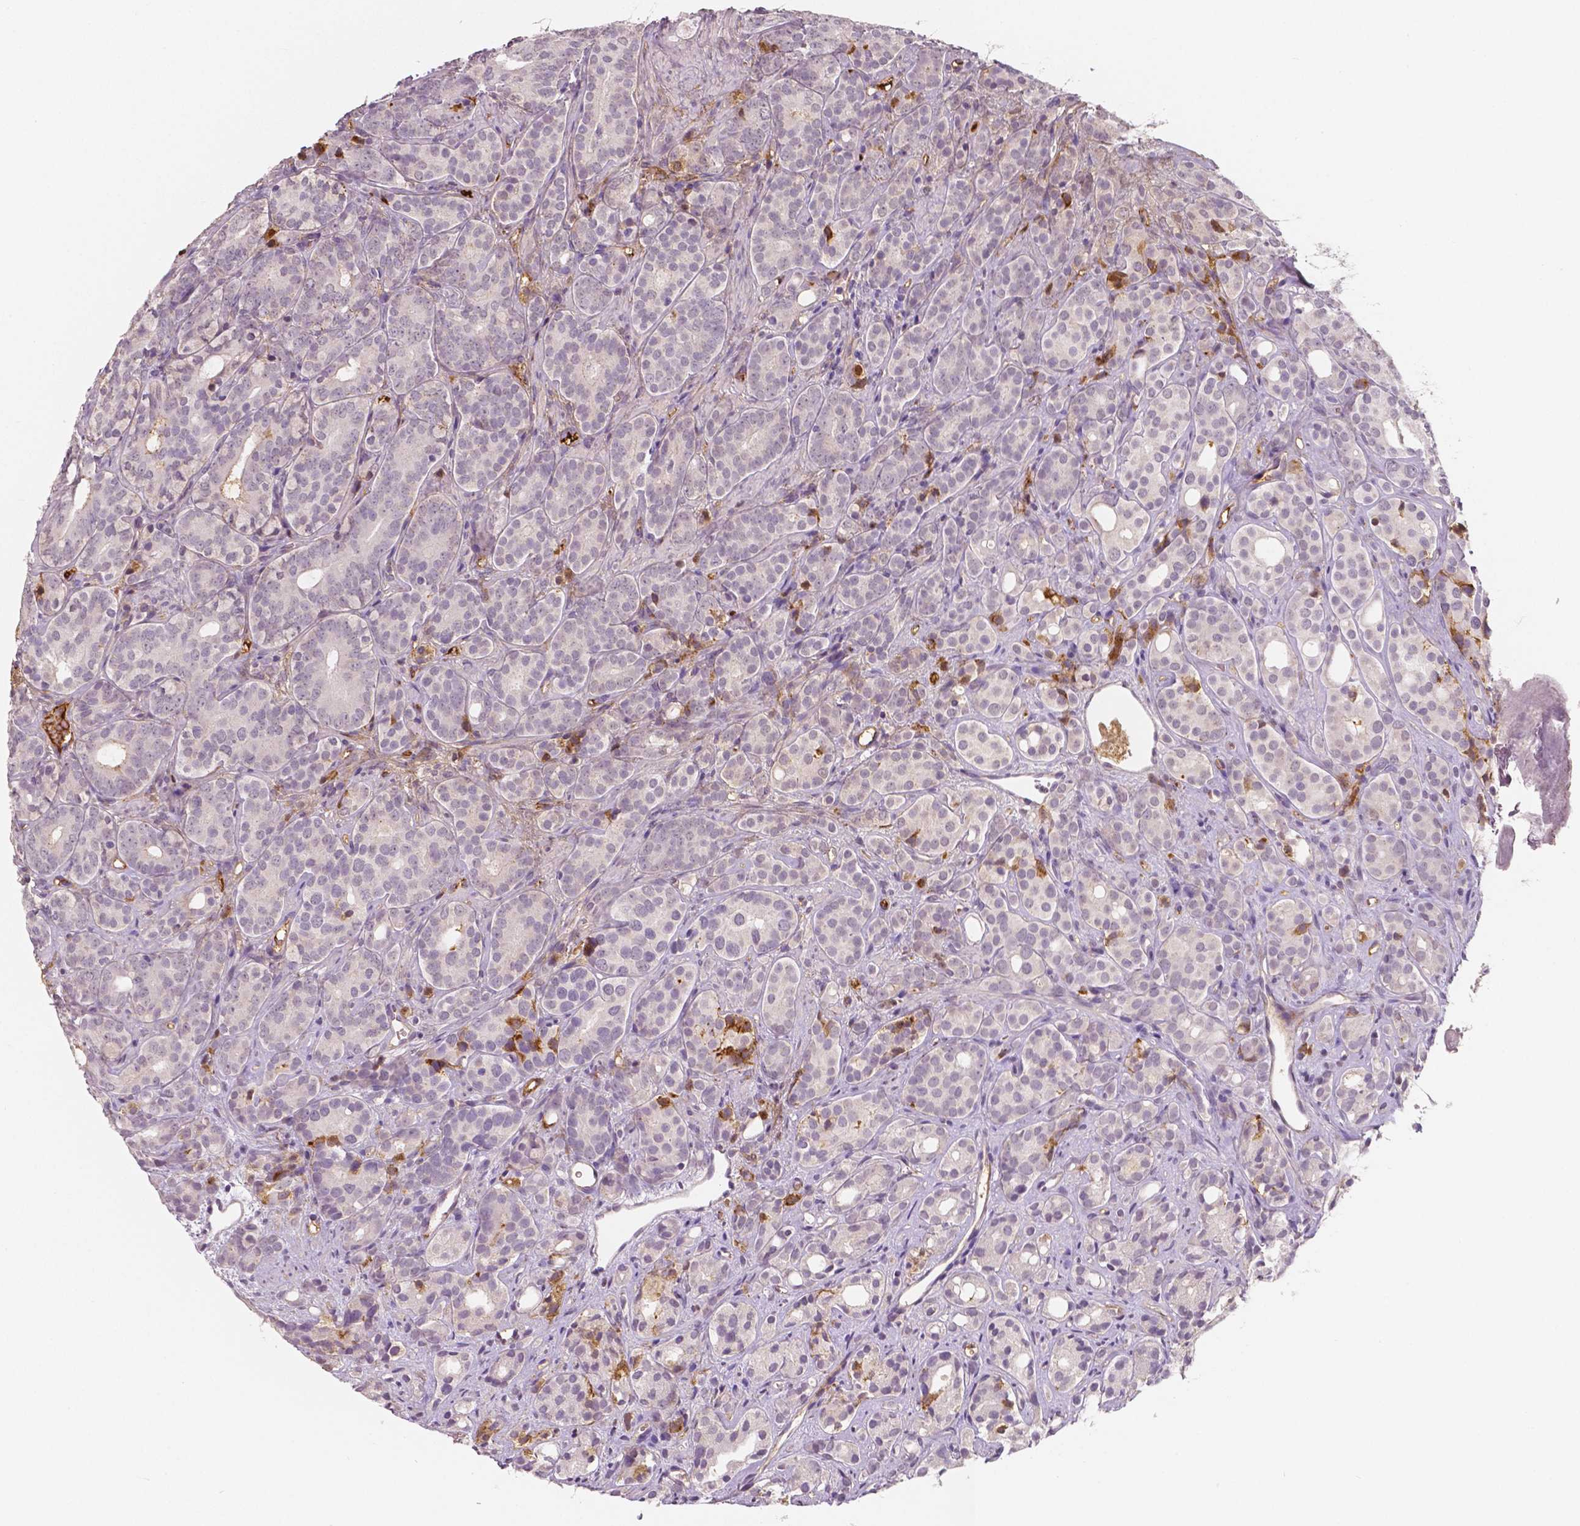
{"staining": {"intensity": "negative", "quantity": "none", "location": "none"}, "tissue": "prostate cancer", "cell_type": "Tumor cells", "image_type": "cancer", "snomed": [{"axis": "morphology", "description": "Adenocarcinoma, High grade"}, {"axis": "topography", "description": "Prostate"}], "caption": "There is no significant staining in tumor cells of high-grade adenocarcinoma (prostate).", "gene": "APOA4", "patient": {"sex": "male", "age": 84}}